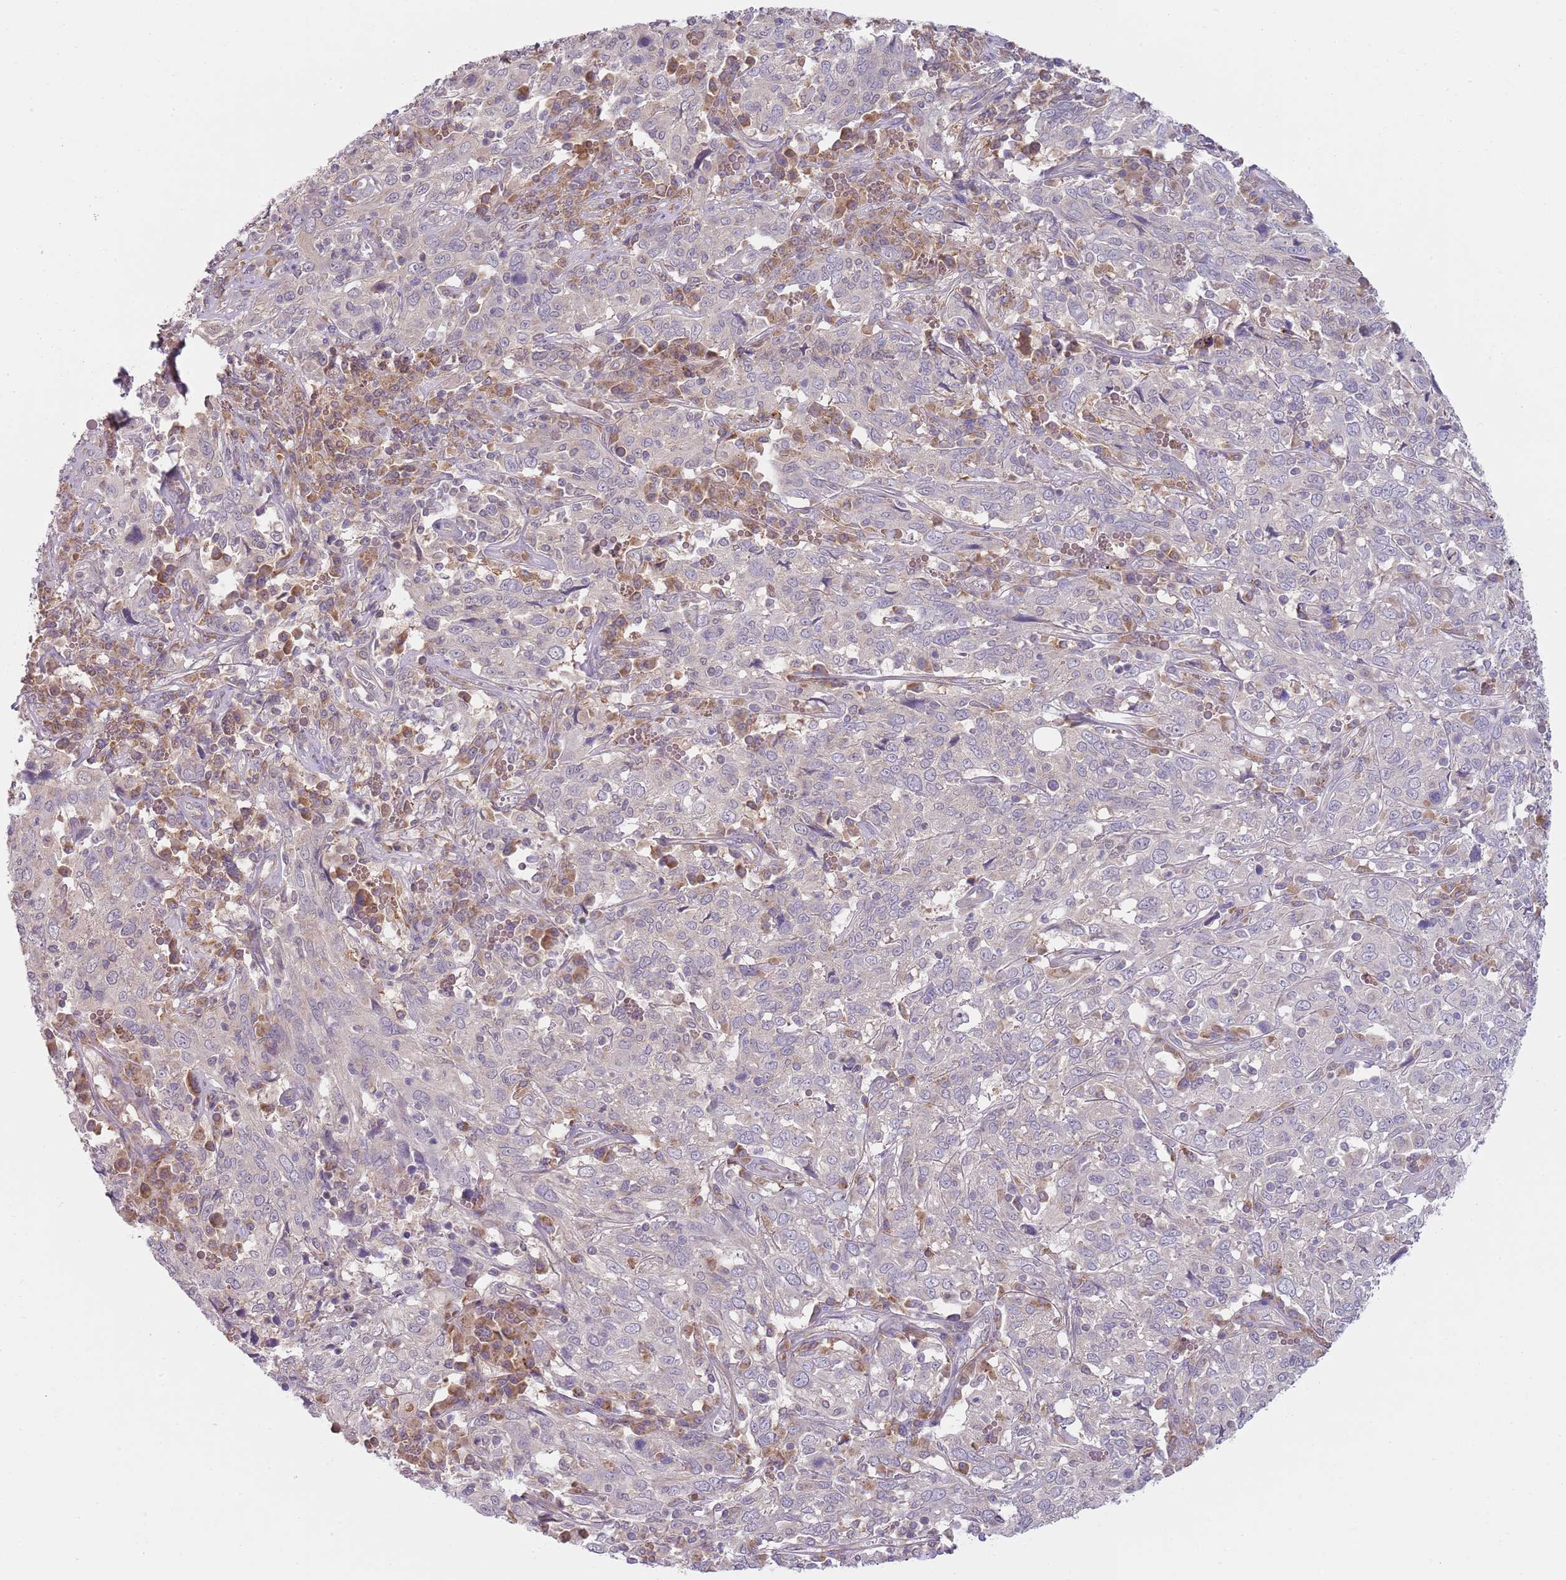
{"staining": {"intensity": "negative", "quantity": "none", "location": "none"}, "tissue": "cervical cancer", "cell_type": "Tumor cells", "image_type": "cancer", "snomed": [{"axis": "morphology", "description": "Squamous cell carcinoma, NOS"}, {"axis": "topography", "description": "Cervix"}], "caption": "This histopathology image is of cervical cancer (squamous cell carcinoma) stained with immunohistochemistry (IHC) to label a protein in brown with the nuclei are counter-stained blue. There is no expression in tumor cells.", "gene": "SKOR2", "patient": {"sex": "female", "age": 46}}